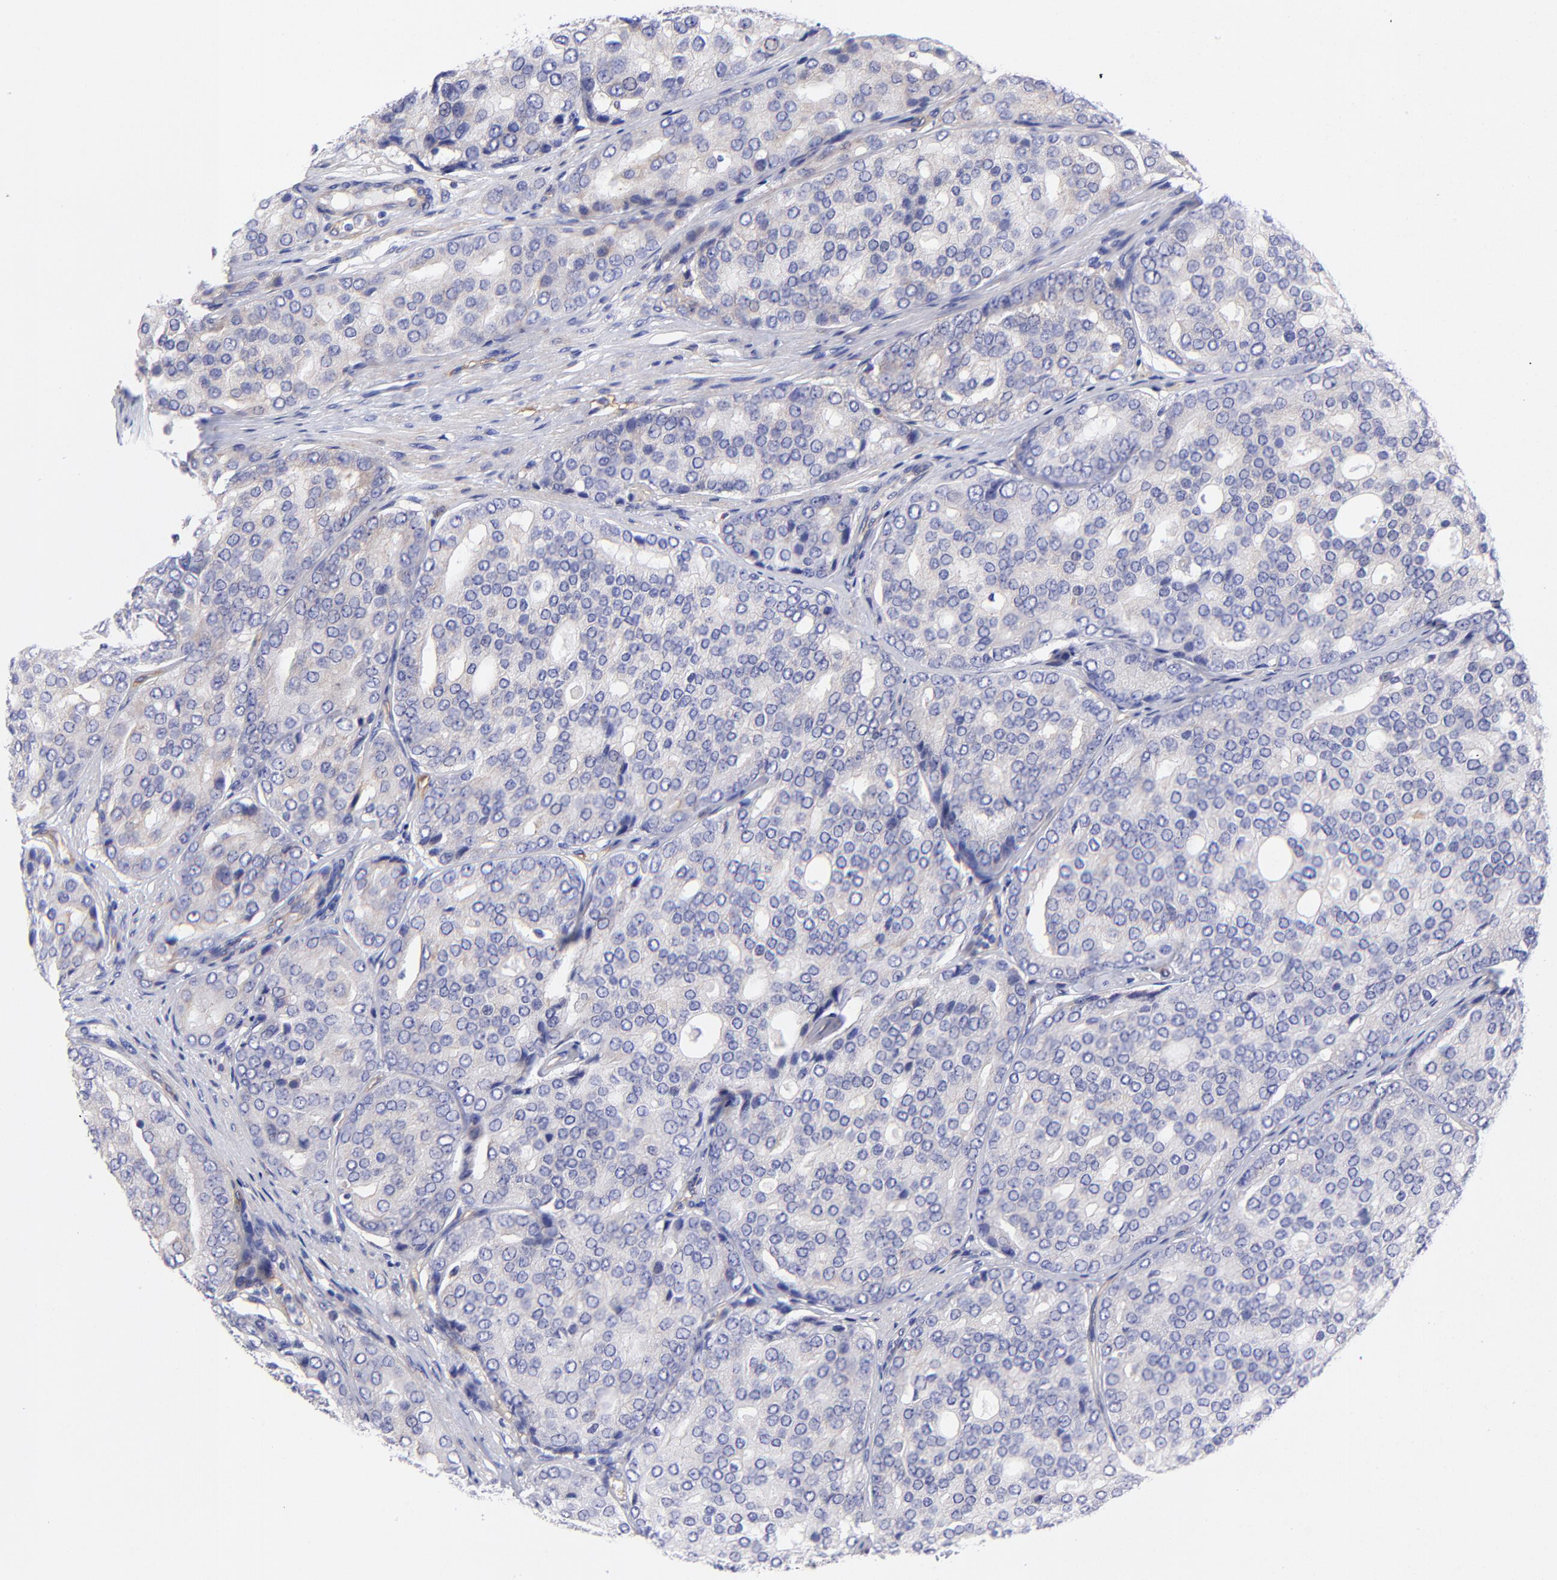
{"staining": {"intensity": "moderate", "quantity": "<25%", "location": "cytoplasmic/membranous"}, "tissue": "prostate cancer", "cell_type": "Tumor cells", "image_type": "cancer", "snomed": [{"axis": "morphology", "description": "Adenocarcinoma, High grade"}, {"axis": "topography", "description": "Prostate"}], "caption": "The immunohistochemical stain shows moderate cytoplasmic/membranous expression in tumor cells of prostate high-grade adenocarcinoma tissue.", "gene": "PPFIBP1", "patient": {"sex": "male", "age": 64}}